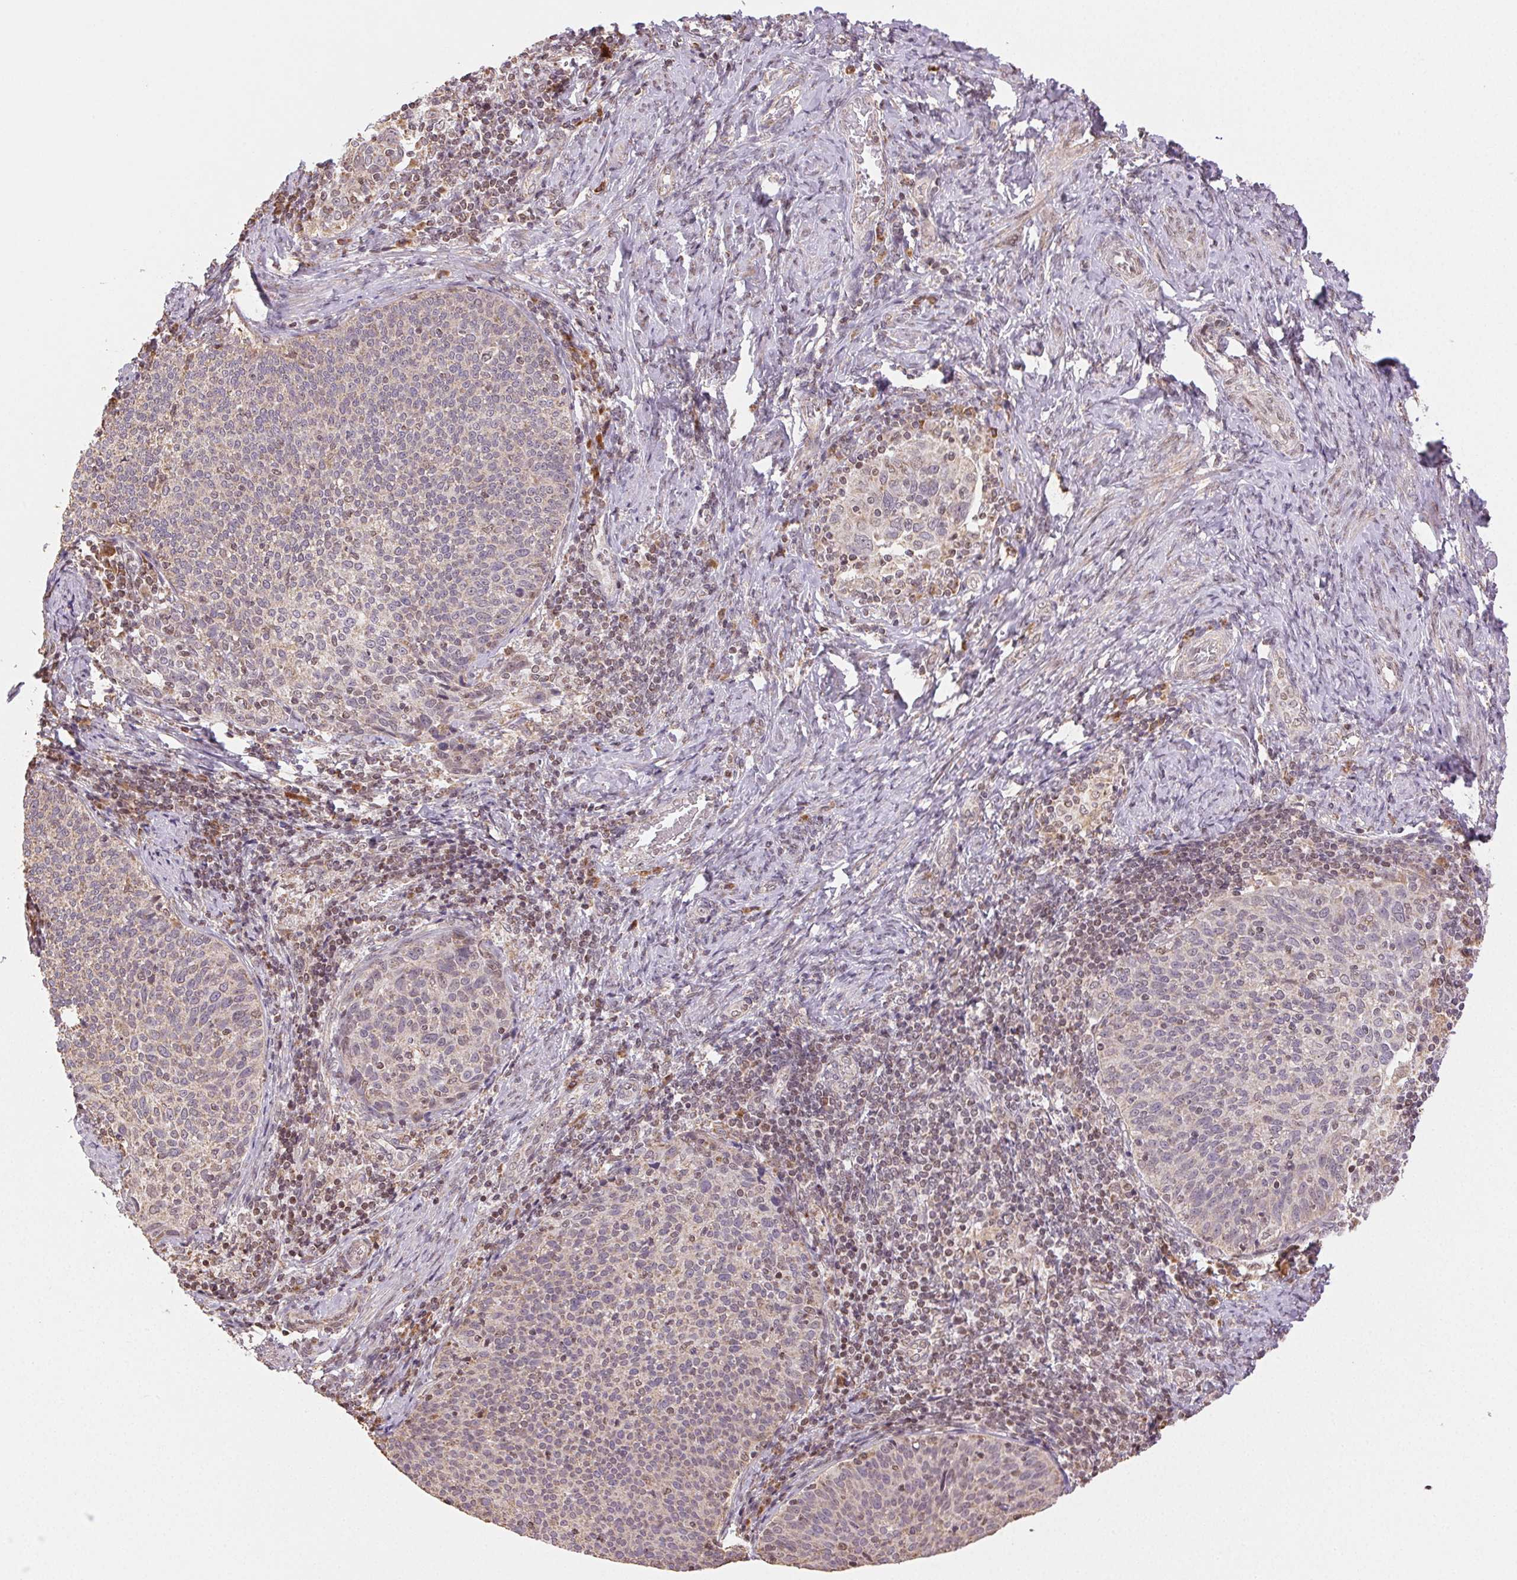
{"staining": {"intensity": "negative", "quantity": "none", "location": "none"}, "tissue": "cervical cancer", "cell_type": "Tumor cells", "image_type": "cancer", "snomed": [{"axis": "morphology", "description": "Squamous cell carcinoma, NOS"}, {"axis": "topography", "description": "Cervix"}], "caption": "An image of cervical cancer (squamous cell carcinoma) stained for a protein reveals no brown staining in tumor cells.", "gene": "PIWIL4", "patient": {"sex": "female", "age": 61}}